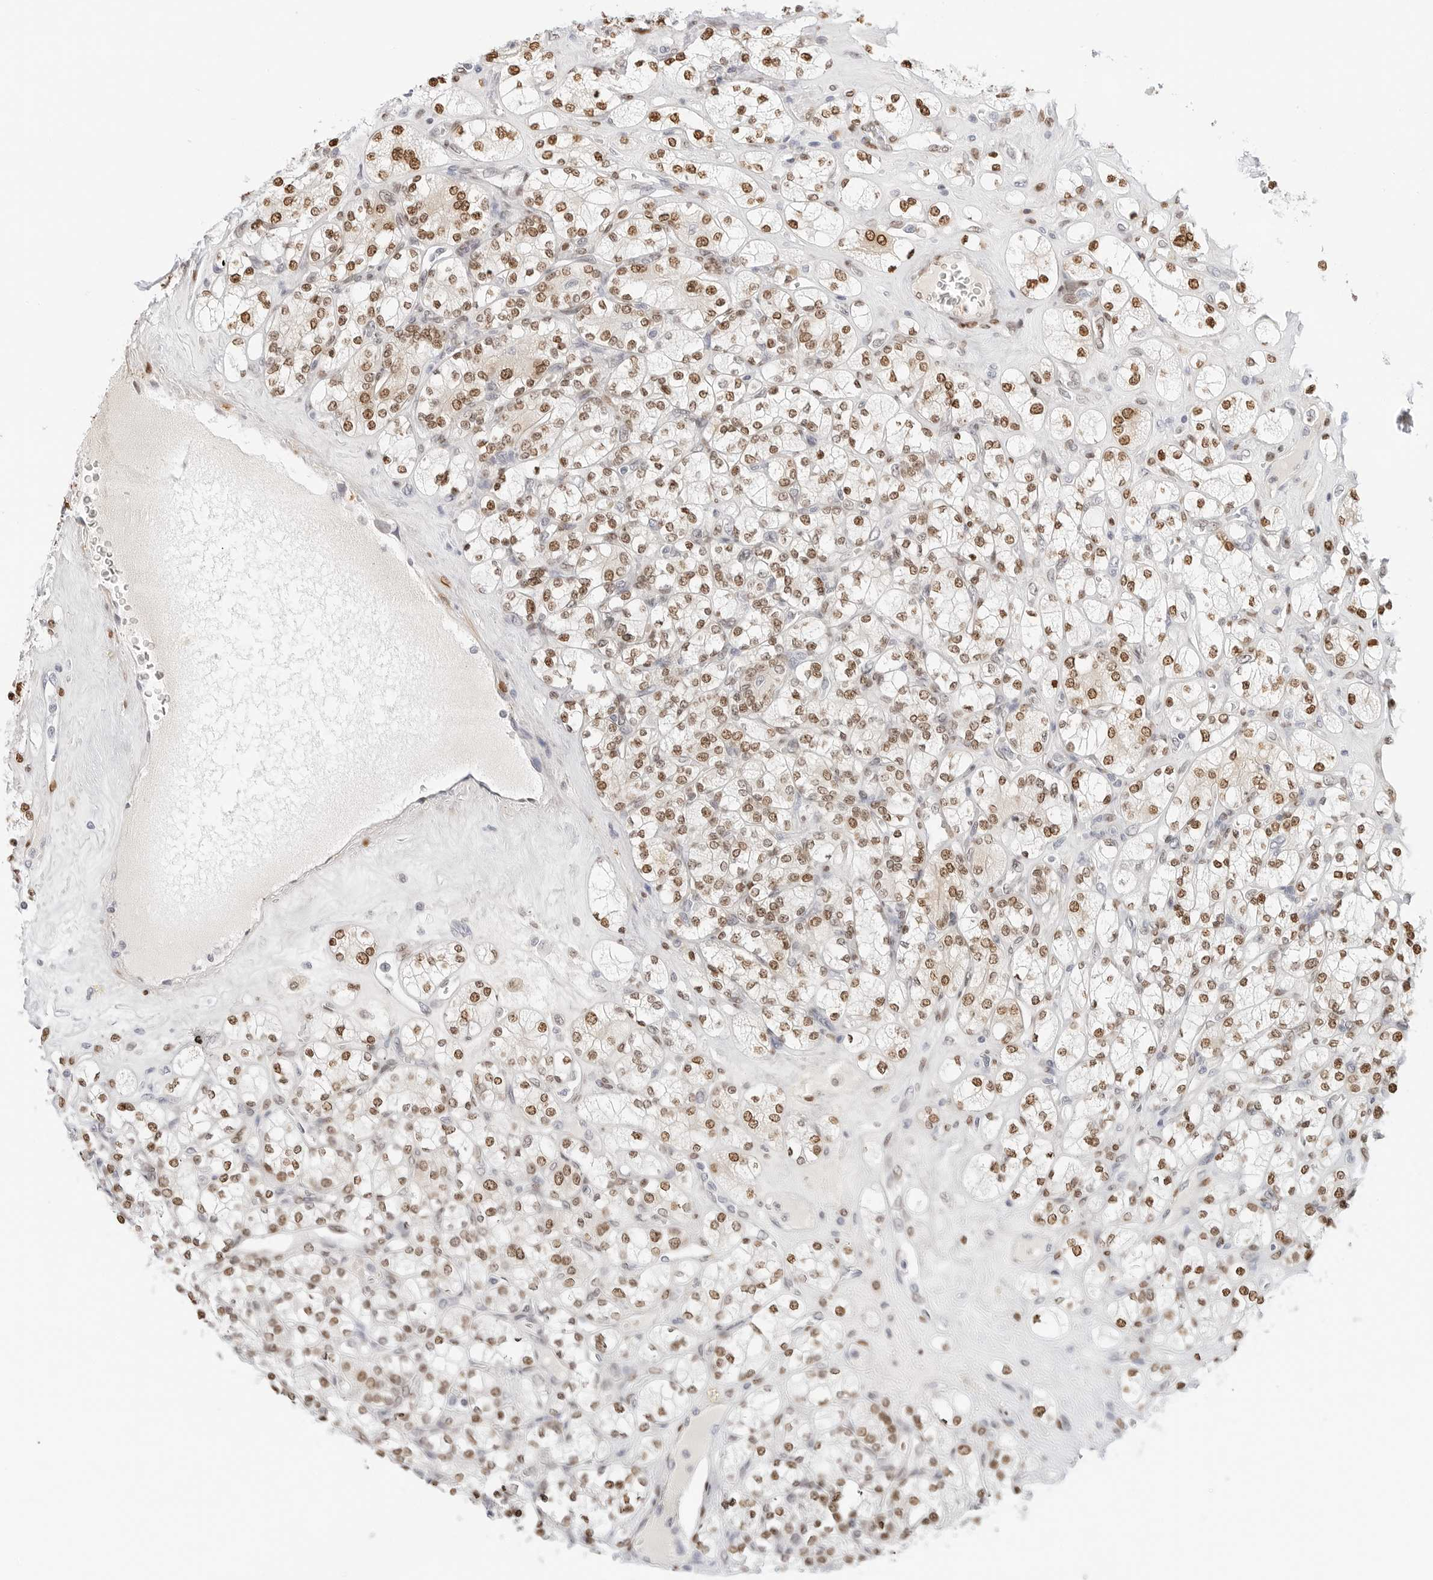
{"staining": {"intensity": "moderate", "quantity": ">75%", "location": "nuclear"}, "tissue": "renal cancer", "cell_type": "Tumor cells", "image_type": "cancer", "snomed": [{"axis": "morphology", "description": "Adenocarcinoma, NOS"}, {"axis": "topography", "description": "Kidney"}], "caption": "Adenocarcinoma (renal) was stained to show a protein in brown. There is medium levels of moderate nuclear expression in approximately >75% of tumor cells.", "gene": "SPIDR", "patient": {"sex": "male", "age": 77}}